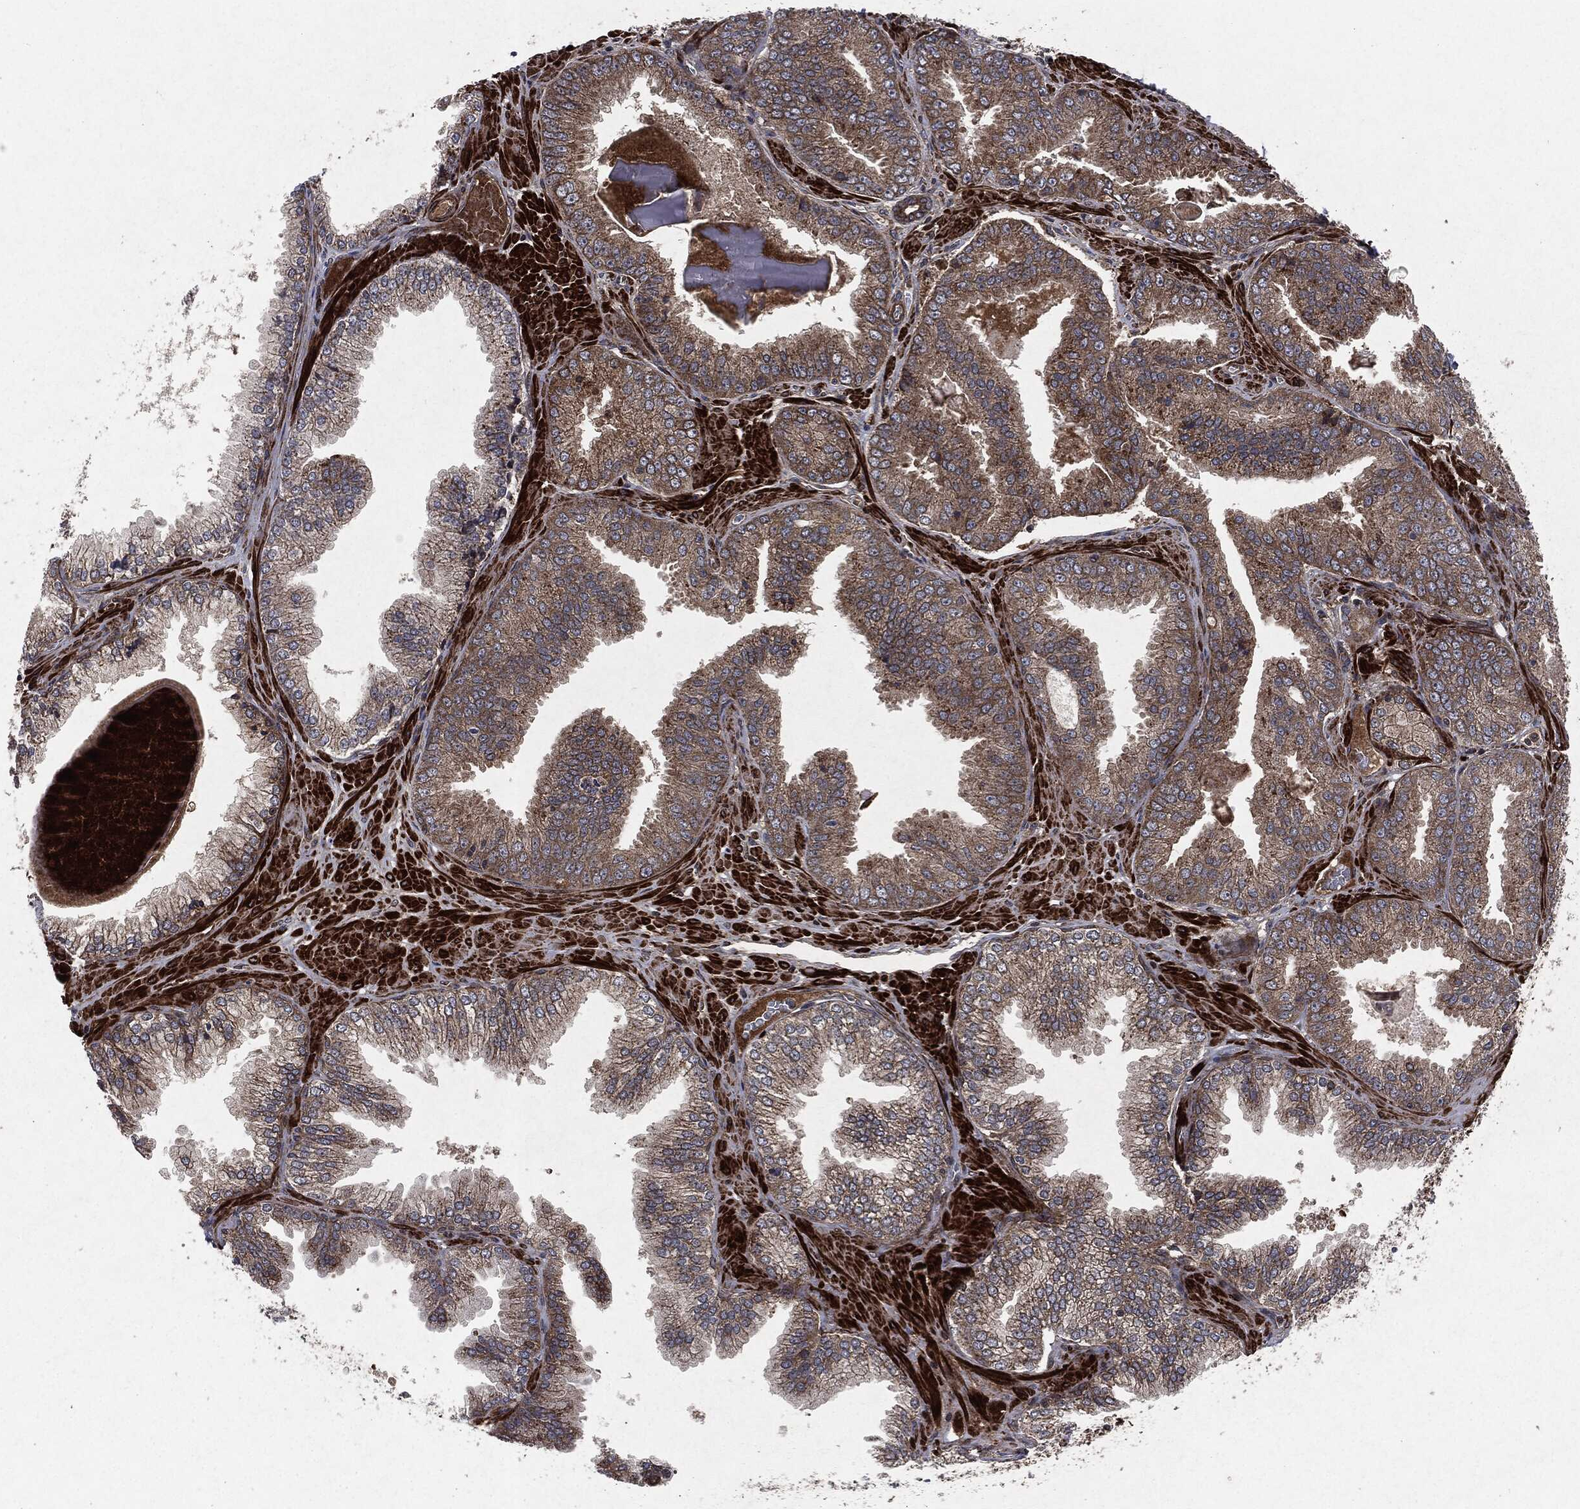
{"staining": {"intensity": "moderate", "quantity": "25%-75%", "location": "cytoplasmic/membranous"}, "tissue": "prostate cancer", "cell_type": "Tumor cells", "image_type": "cancer", "snomed": [{"axis": "morphology", "description": "Adenocarcinoma, Low grade"}, {"axis": "topography", "description": "Prostate"}], "caption": "High-magnification brightfield microscopy of prostate low-grade adenocarcinoma stained with DAB (3,3'-diaminobenzidine) (brown) and counterstained with hematoxylin (blue). tumor cells exhibit moderate cytoplasmic/membranous staining is appreciated in approximately25%-75% of cells.", "gene": "RAF1", "patient": {"sex": "male", "age": 72}}